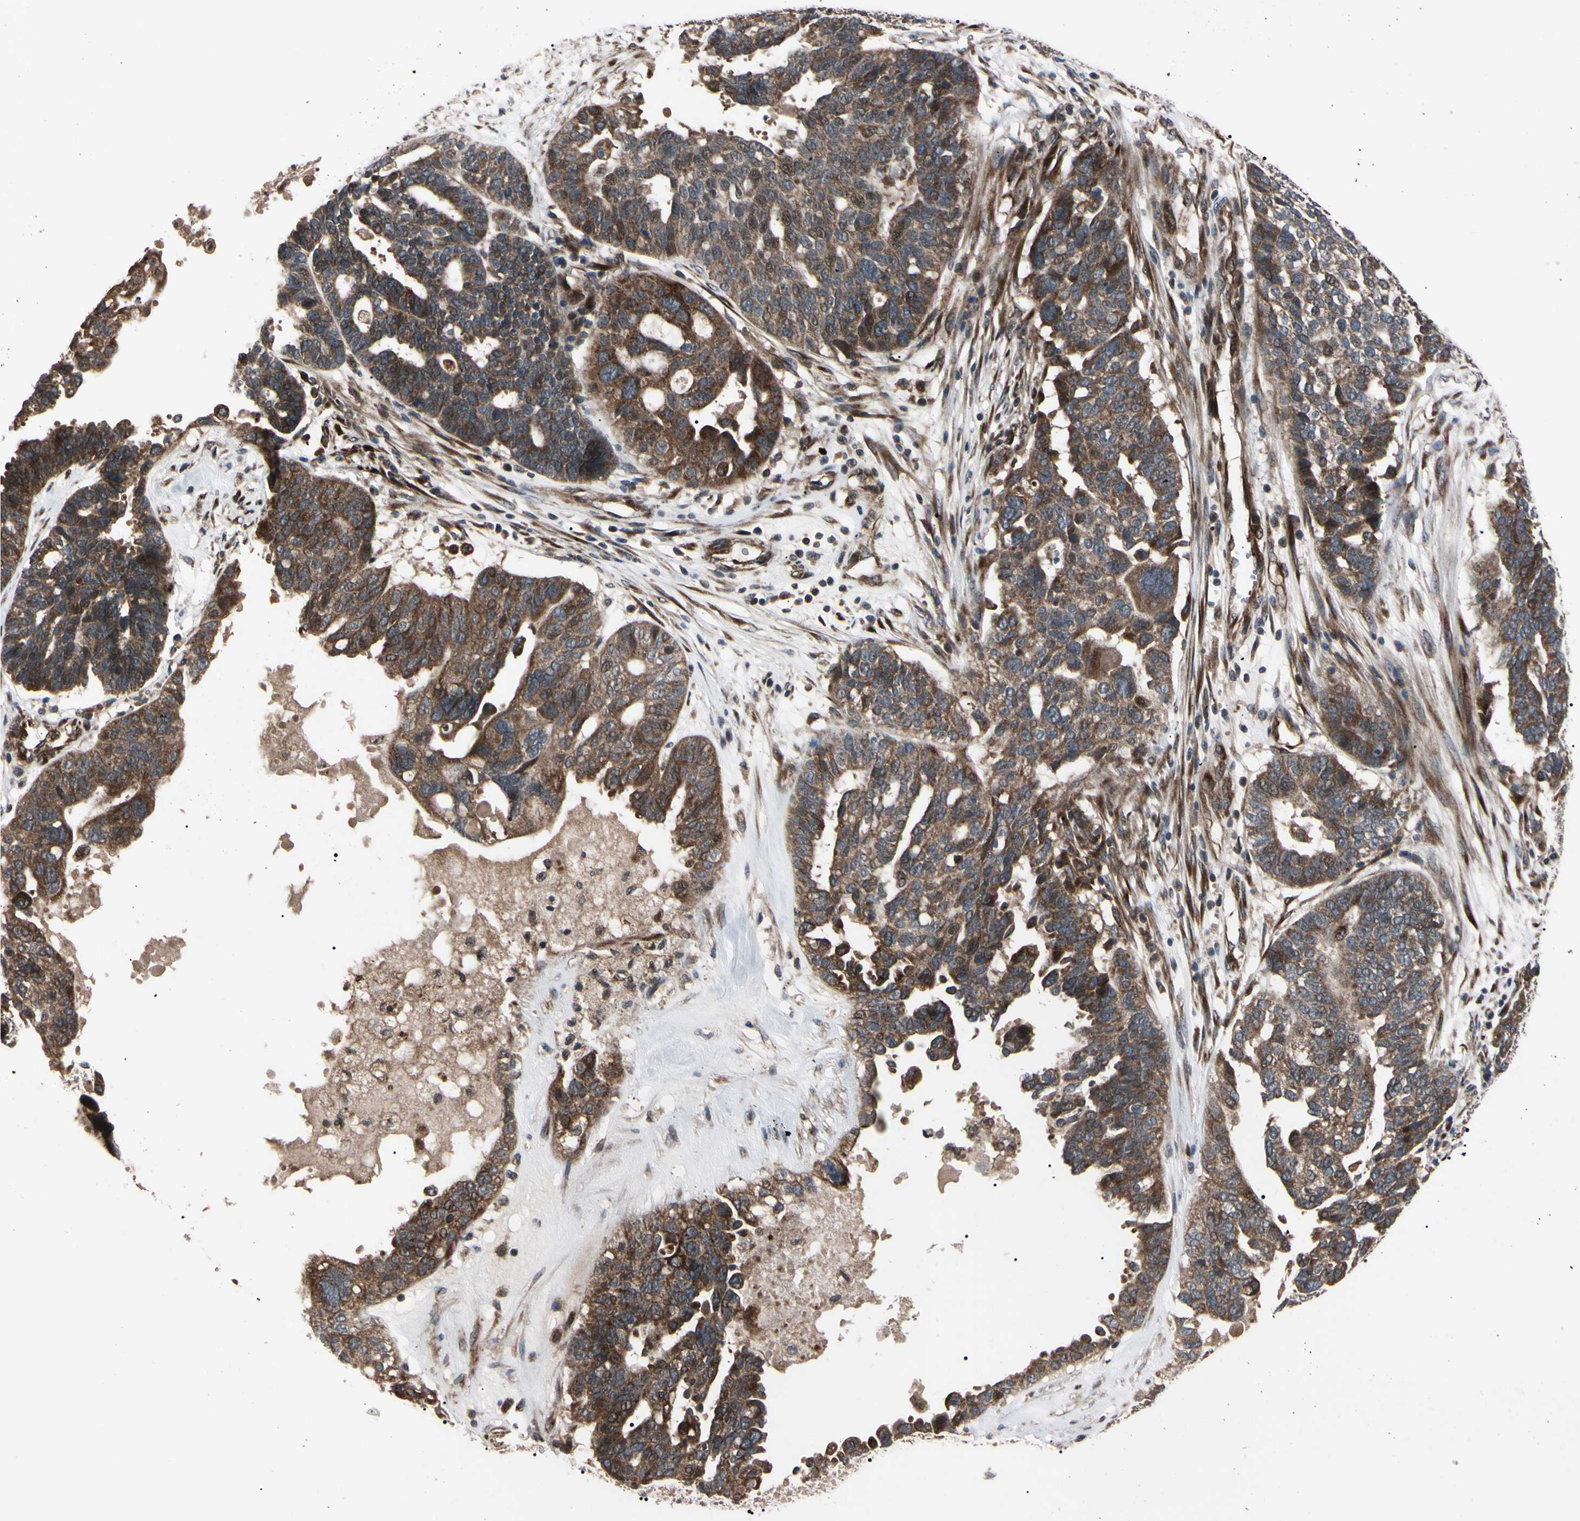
{"staining": {"intensity": "strong", "quantity": ">75%", "location": "cytoplasmic/membranous,nuclear"}, "tissue": "ovarian cancer", "cell_type": "Tumor cells", "image_type": "cancer", "snomed": [{"axis": "morphology", "description": "Cystadenocarcinoma, serous, NOS"}, {"axis": "topography", "description": "Ovary"}], "caption": "Immunohistochemistry (IHC) staining of ovarian cancer, which displays high levels of strong cytoplasmic/membranous and nuclear expression in approximately >75% of tumor cells indicating strong cytoplasmic/membranous and nuclear protein expression. The staining was performed using DAB (brown) for protein detection and nuclei were counterstained in hematoxylin (blue).", "gene": "GUCY1B1", "patient": {"sex": "female", "age": 59}}